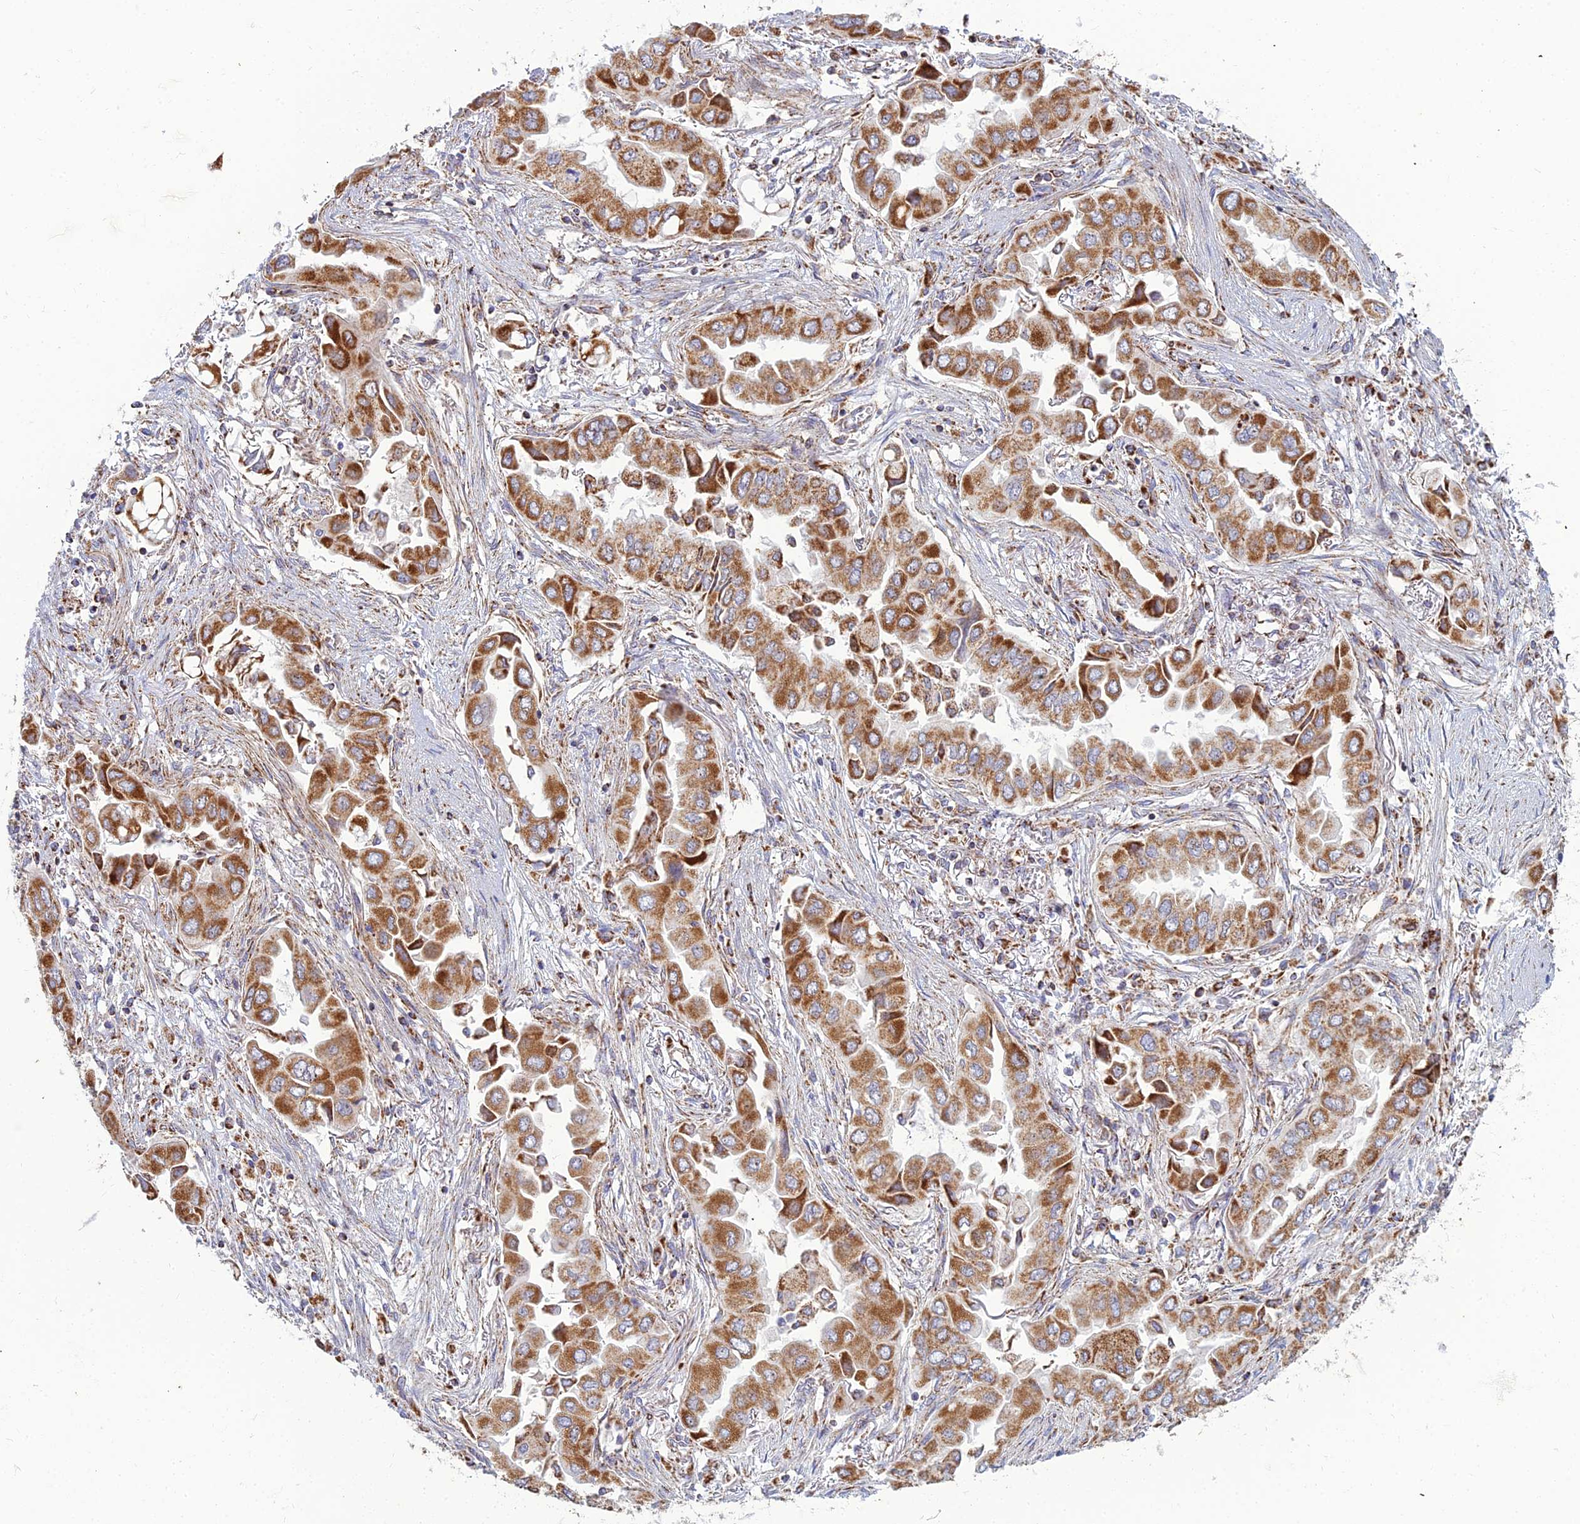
{"staining": {"intensity": "moderate", "quantity": ">75%", "location": "cytoplasmic/membranous"}, "tissue": "lung cancer", "cell_type": "Tumor cells", "image_type": "cancer", "snomed": [{"axis": "morphology", "description": "Adenocarcinoma, NOS"}, {"axis": "topography", "description": "Lung"}], "caption": "IHC of human lung cancer demonstrates medium levels of moderate cytoplasmic/membranous positivity in approximately >75% of tumor cells. The staining was performed using DAB to visualize the protein expression in brown, while the nuclei were stained in blue with hematoxylin (Magnification: 20x).", "gene": "SLC35F4", "patient": {"sex": "female", "age": 76}}